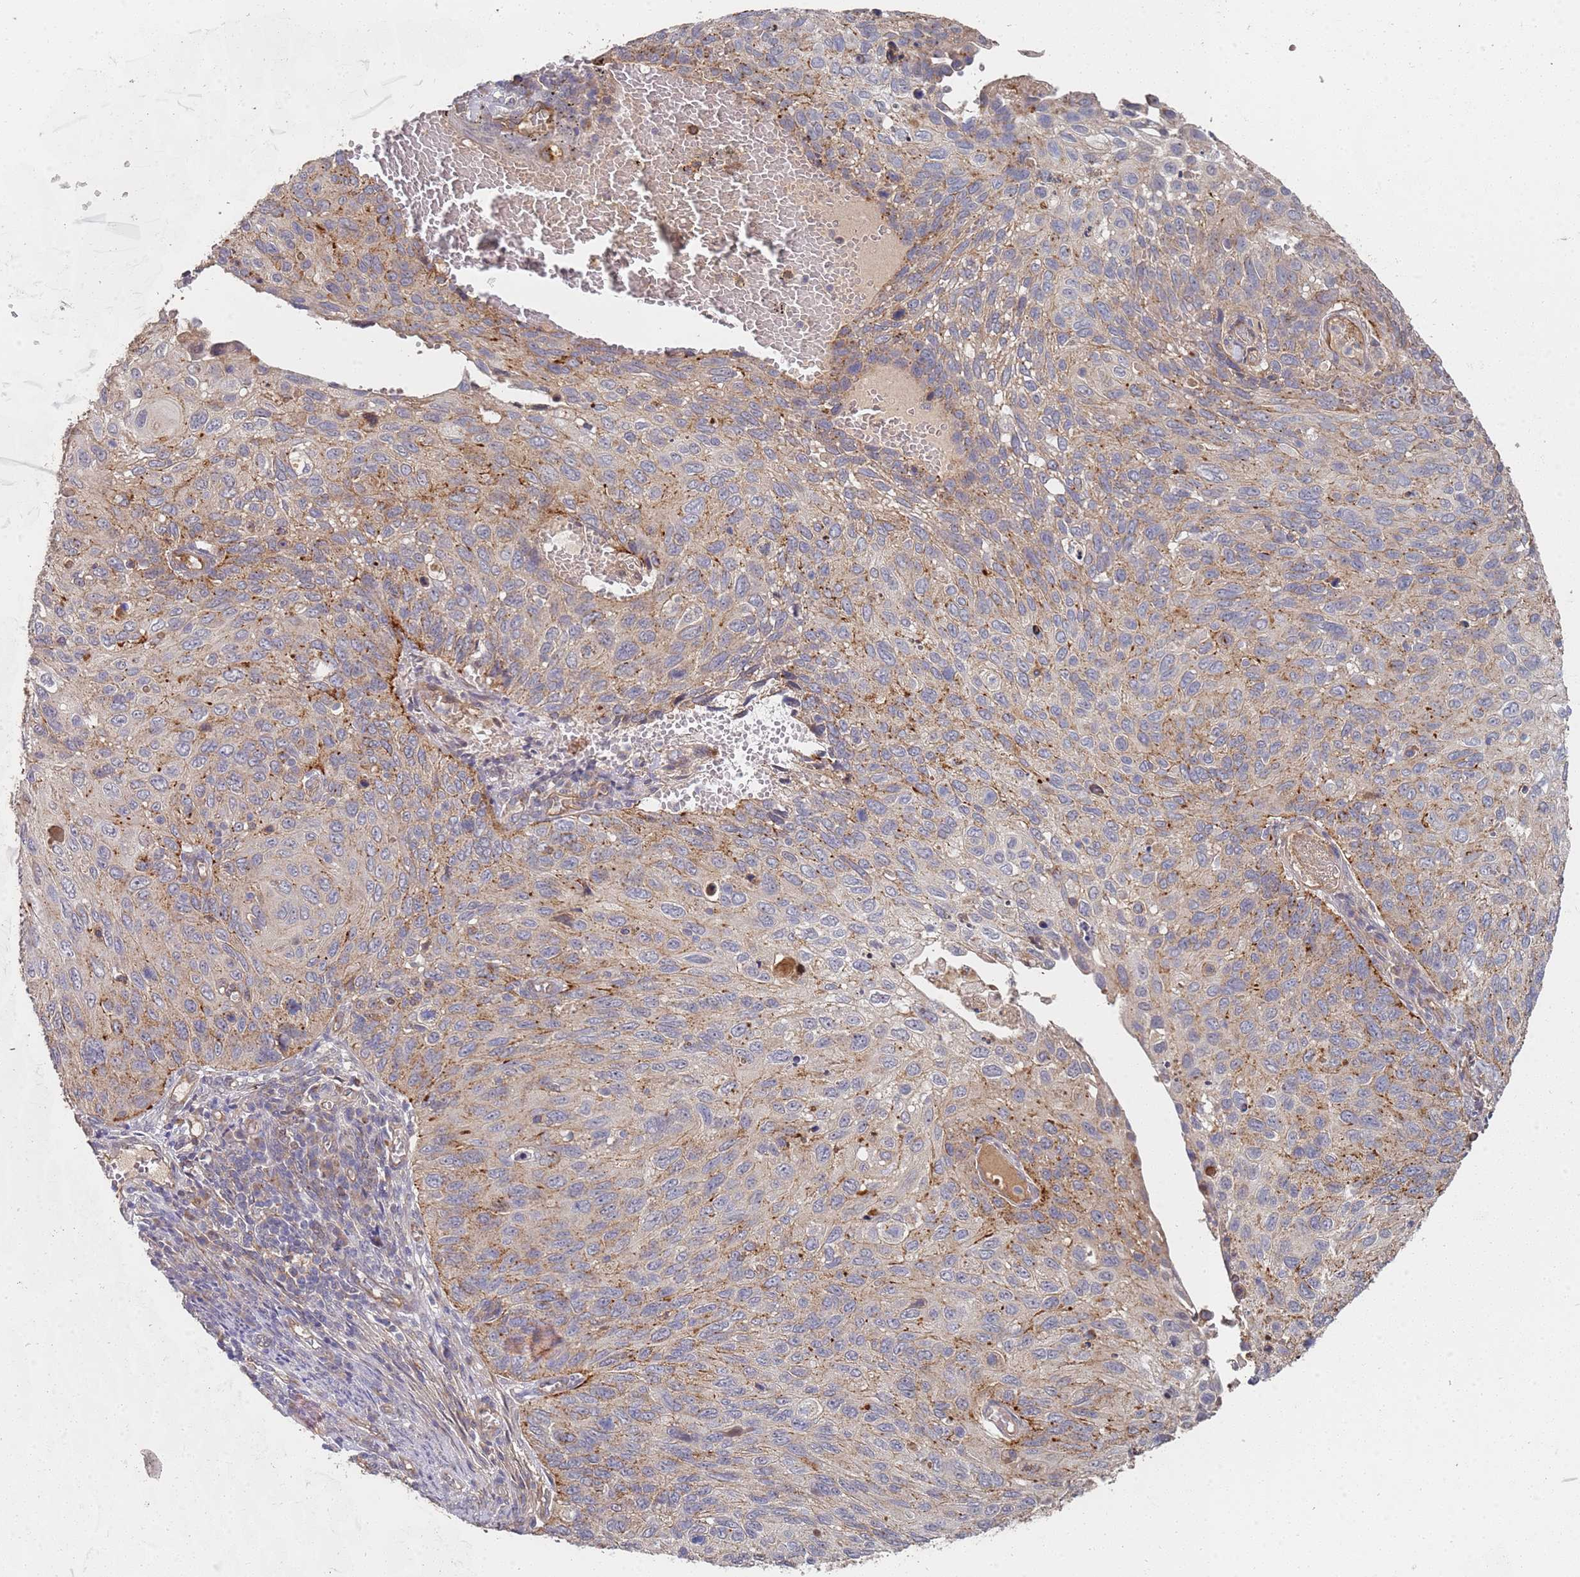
{"staining": {"intensity": "moderate", "quantity": "<25%", "location": "cytoplasmic/membranous"}, "tissue": "cervical cancer", "cell_type": "Tumor cells", "image_type": "cancer", "snomed": [{"axis": "morphology", "description": "Squamous cell carcinoma, NOS"}, {"axis": "topography", "description": "Cervix"}], "caption": "DAB (3,3'-diaminobenzidine) immunohistochemical staining of human cervical squamous cell carcinoma exhibits moderate cytoplasmic/membranous protein expression in about <25% of tumor cells.", "gene": "ABCB6", "patient": {"sex": "female", "age": 70}}